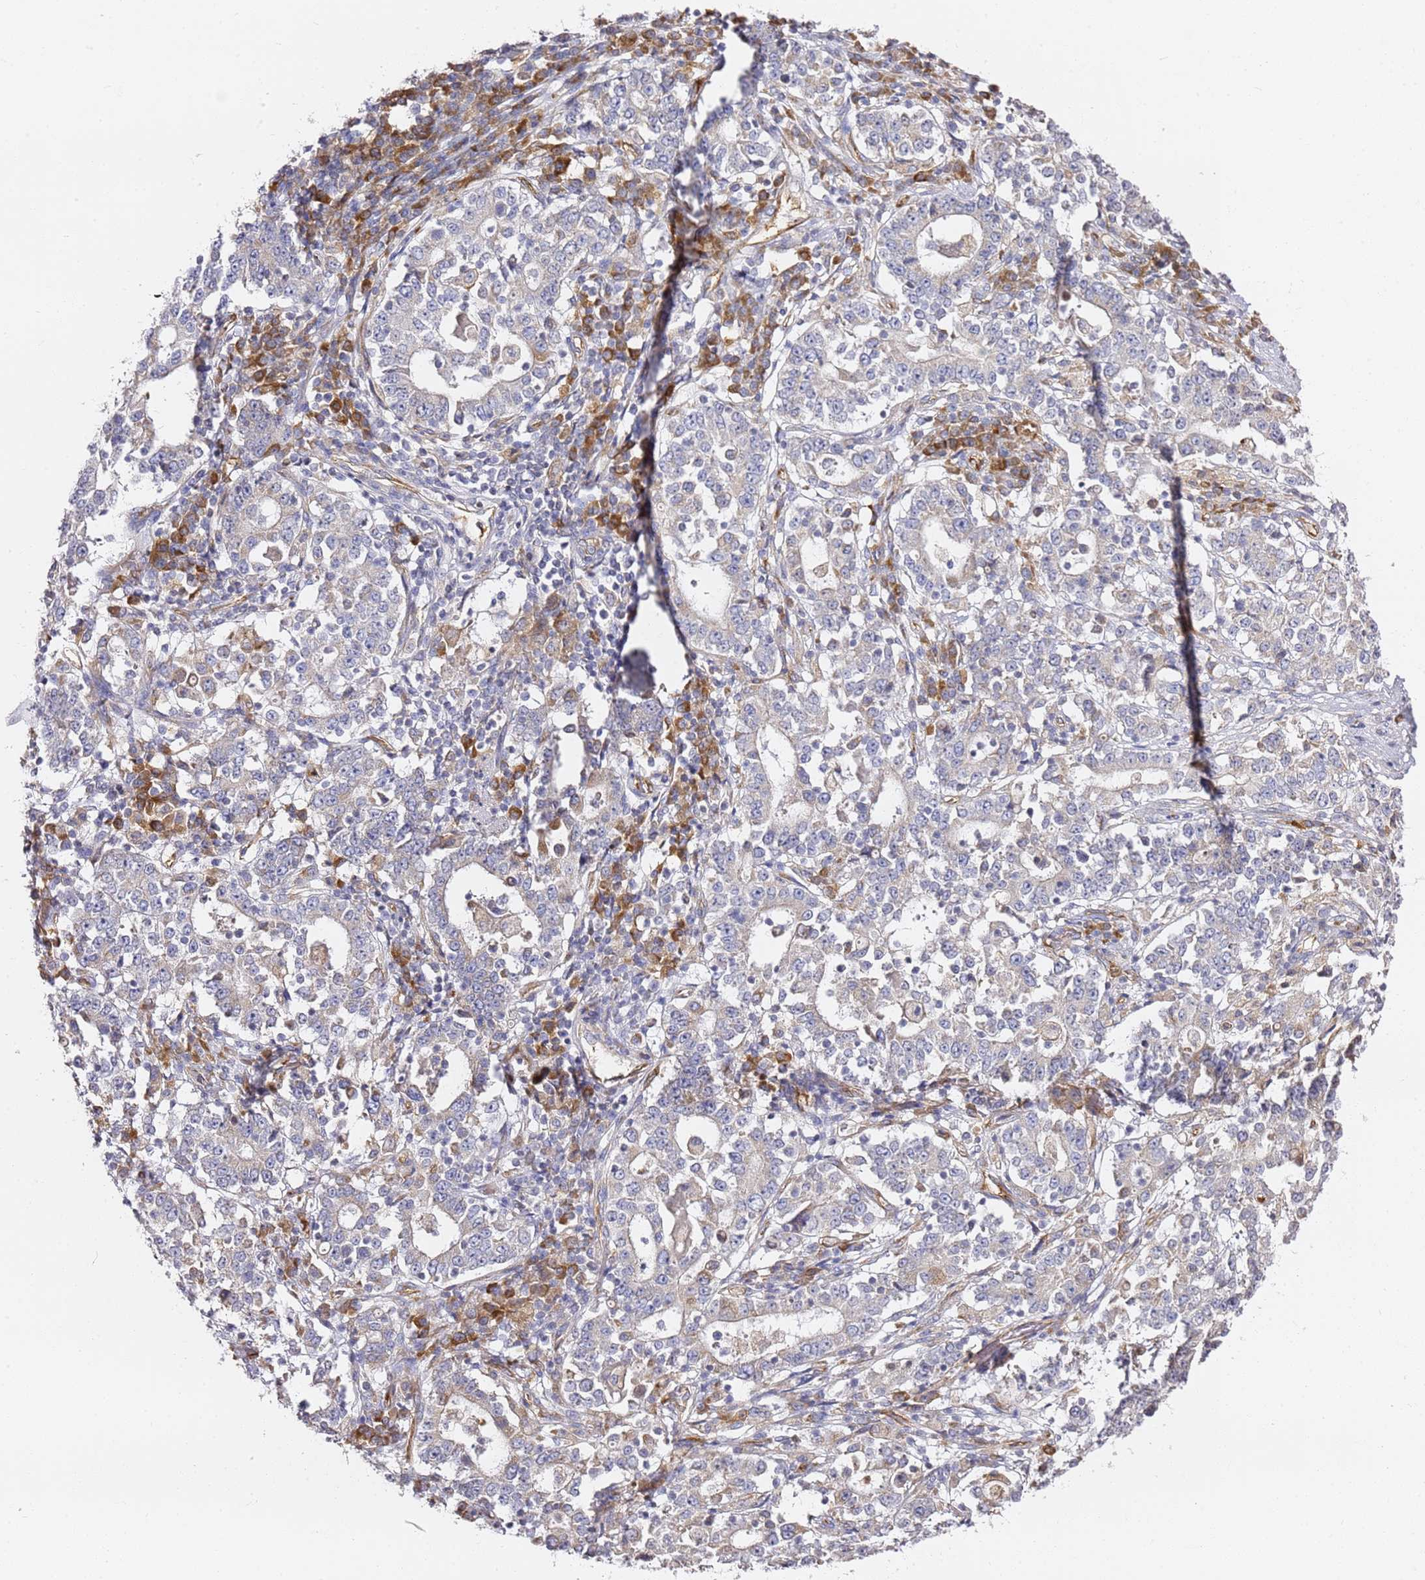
{"staining": {"intensity": "negative", "quantity": "none", "location": "none"}, "tissue": "stomach cancer", "cell_type": "Tumor cells", "image_type": "cancer", "snomed": [{"axis": "morphology", "description": "Adenocarcinoma, NOS"}, {"axis": "topography", "description": "Stomach"}], "caption": "The histopathology image shows no staining of tumor cells in adenocarcinoma (stomach).", "gene": "KIF7", "patient": {"sex": "male", "age": 59}}